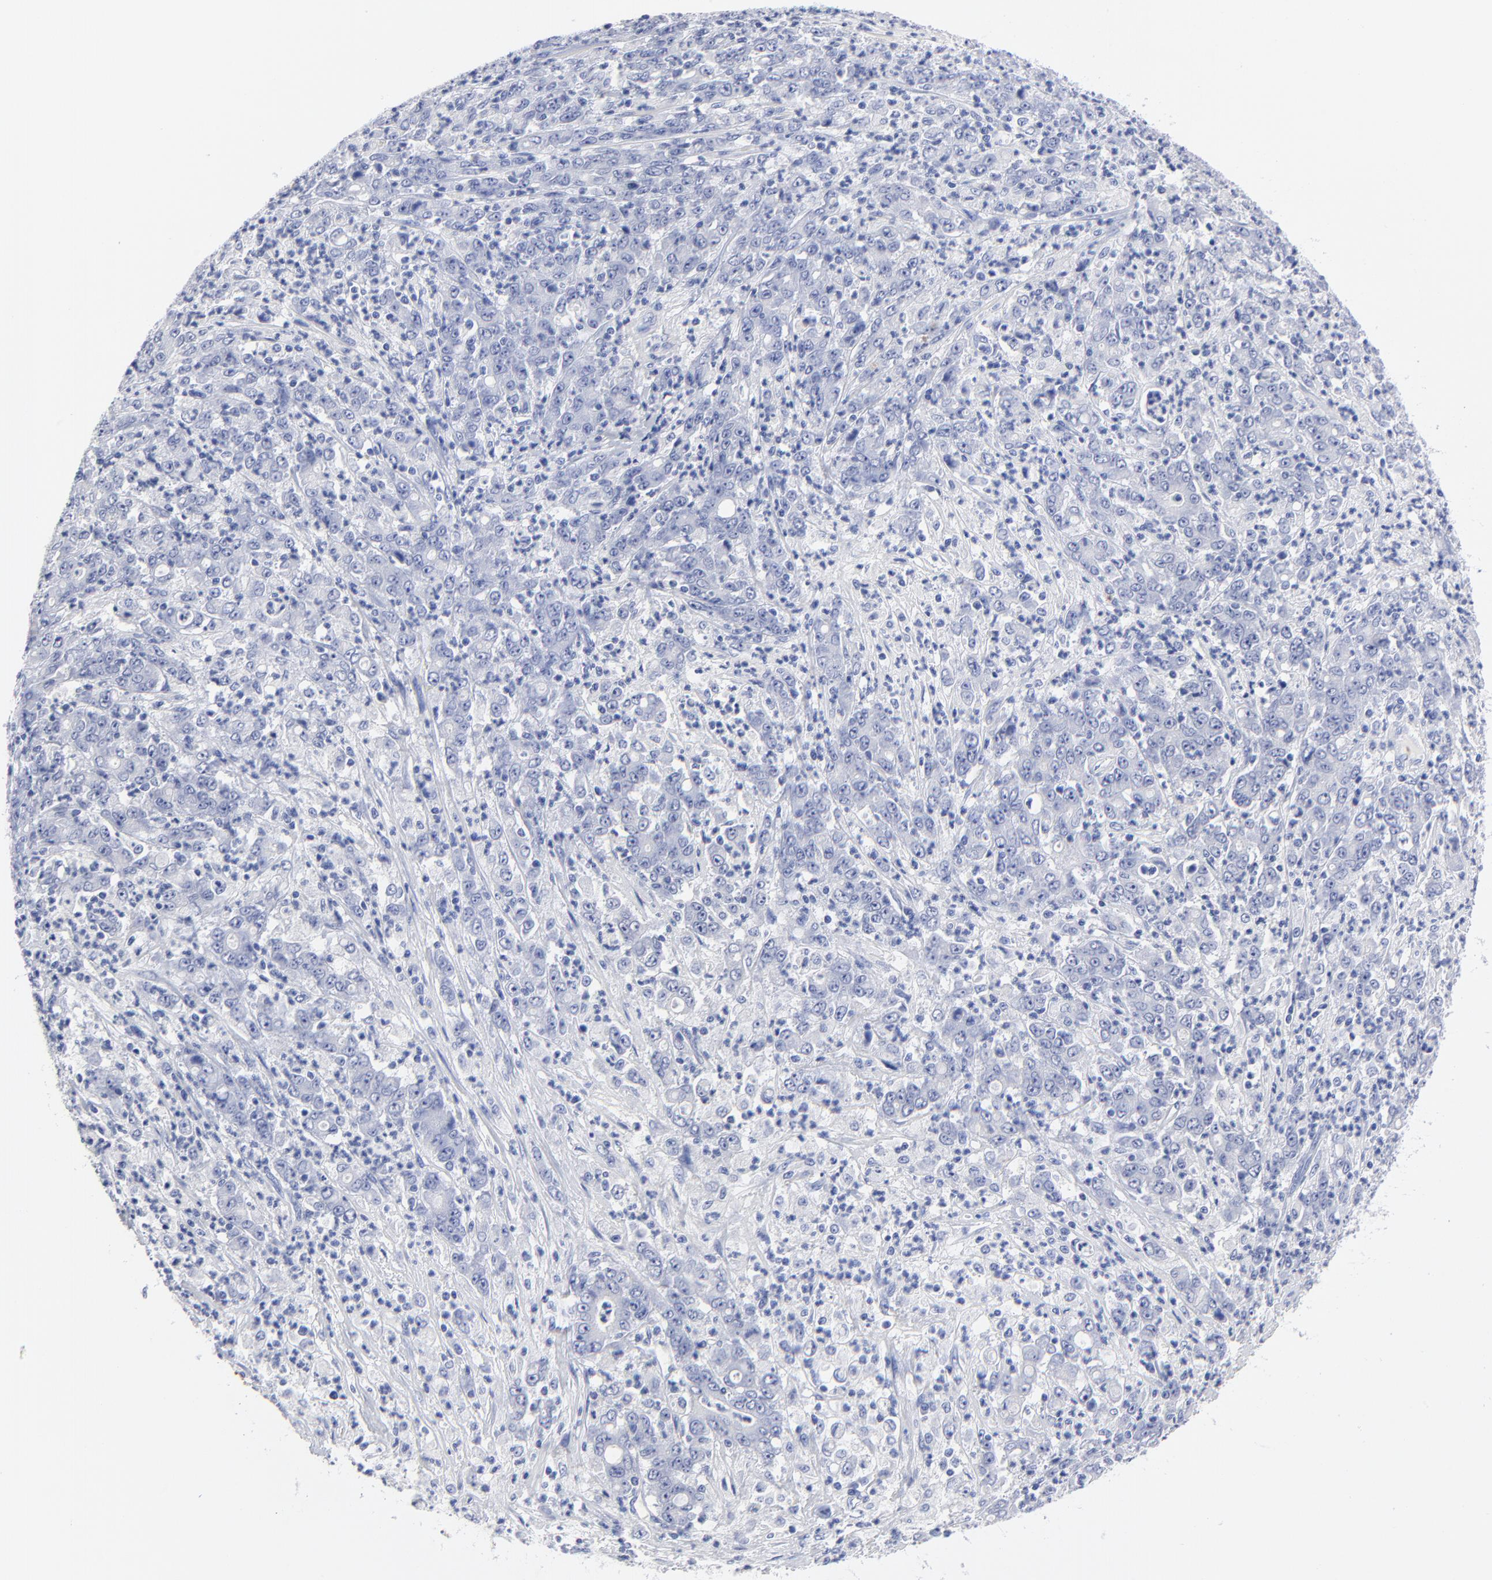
{"staining": {"intensity": "negative", "quantity": "none", "location": "none"}, "tissue": "stomach cancer", "cell_type": "Tumor cells", "image_type": "cancer", "snomed": [{"axis": "morphology", "description": "Adenocarcinoma, NOS"}, {"axis": "topography", "description": "Stomach, lower"}], "caption": "This is an IHC image of human stomach cancer (adenocarcinoma). There is no expression in tumor cells.", "gene": "ACY1", "patient": {"sex": "female", "age": 71}}